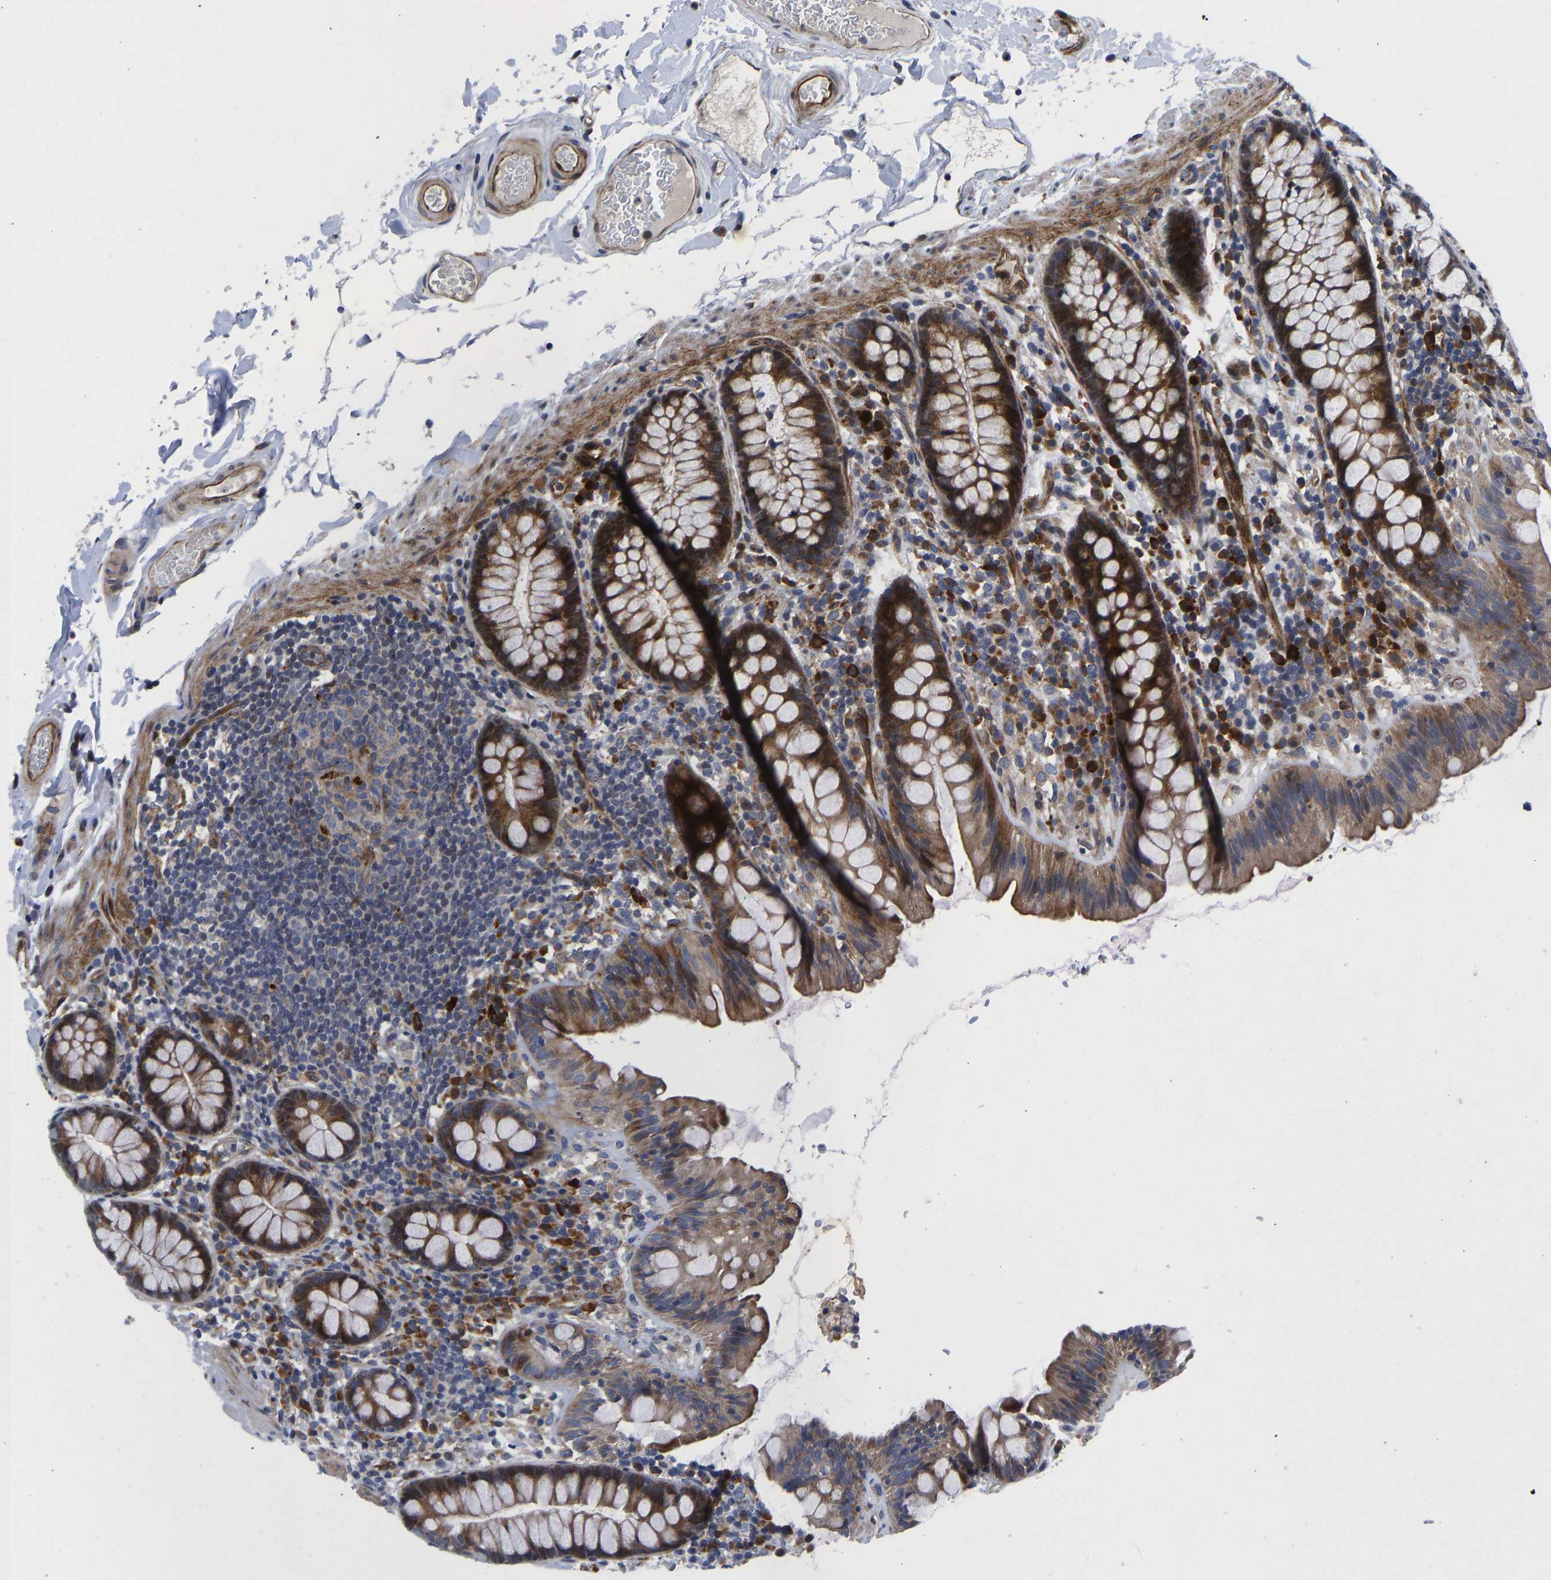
{"staining": {"intensity": "strong", "quantity": ">75%", "location": "cytoplasmic/membranous"}, "tissue": "colon", "cell_type": "Endothelial cells", "image_type": "normal", "snomed": [{"axis": "morphology", "description": "Normal tissue, NOS"}, {"axis": "topography", "description": "Colon"}], "caption": "Endothelial cells display strong cytoplasmic/membranous expression in about >75% of cells in benign colon. (DAB (3,3'-diaminobenzidine) IHC, brown staining for protein, blue staining for nuclei).", "gene": "TMEM38B", "patient": {"sex": "female", "age": 80}}